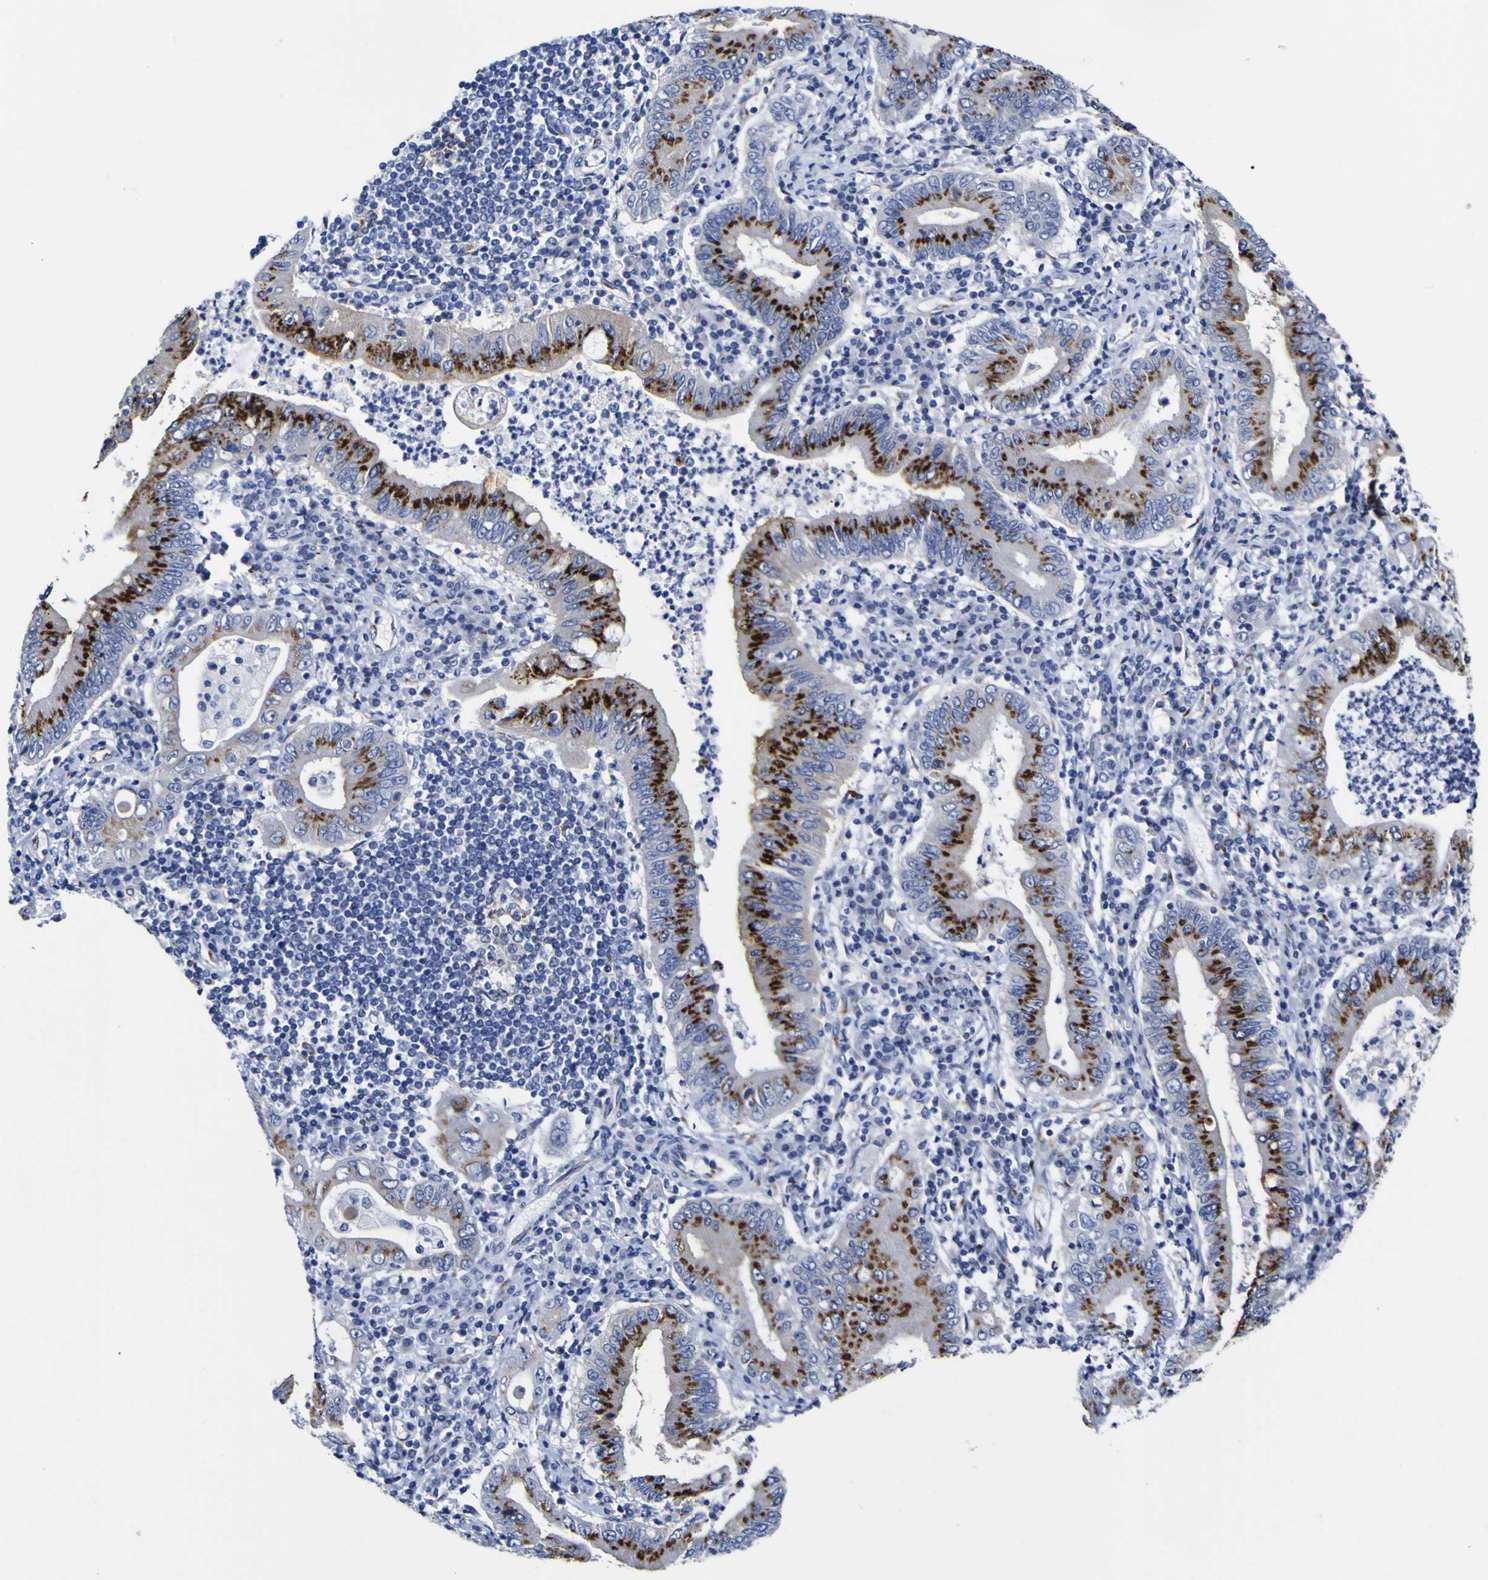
{"staining": {"intensity": "strong", "quantity": ">75%", "location": "cytoplasmic/membranous"}, "tissue": "stomach cancer", "cell_type": "Tumor cells", "image_type": "cancer", "snomed": [{"axis": "morphology", "description": "Normal tissue, NOS"}, {"axis": "morphology", "description": "Adenocarcinoma, NOS"}, {"axis": "topography", "description": "Esophagus"}, {"axis": "topography", "description": "Stomach, upper"}, {"axis": "topography", "description": "Peripheral nerve tissue"}], "caption": "A high amount of strong cytoplasmic/membranous staining is appreciated in about >75% of tumor cells in stomach cancer (adenocarcinoma) tissue.", "gene": "GOLM1", "patient": {"sex": "male", "age": 62}}